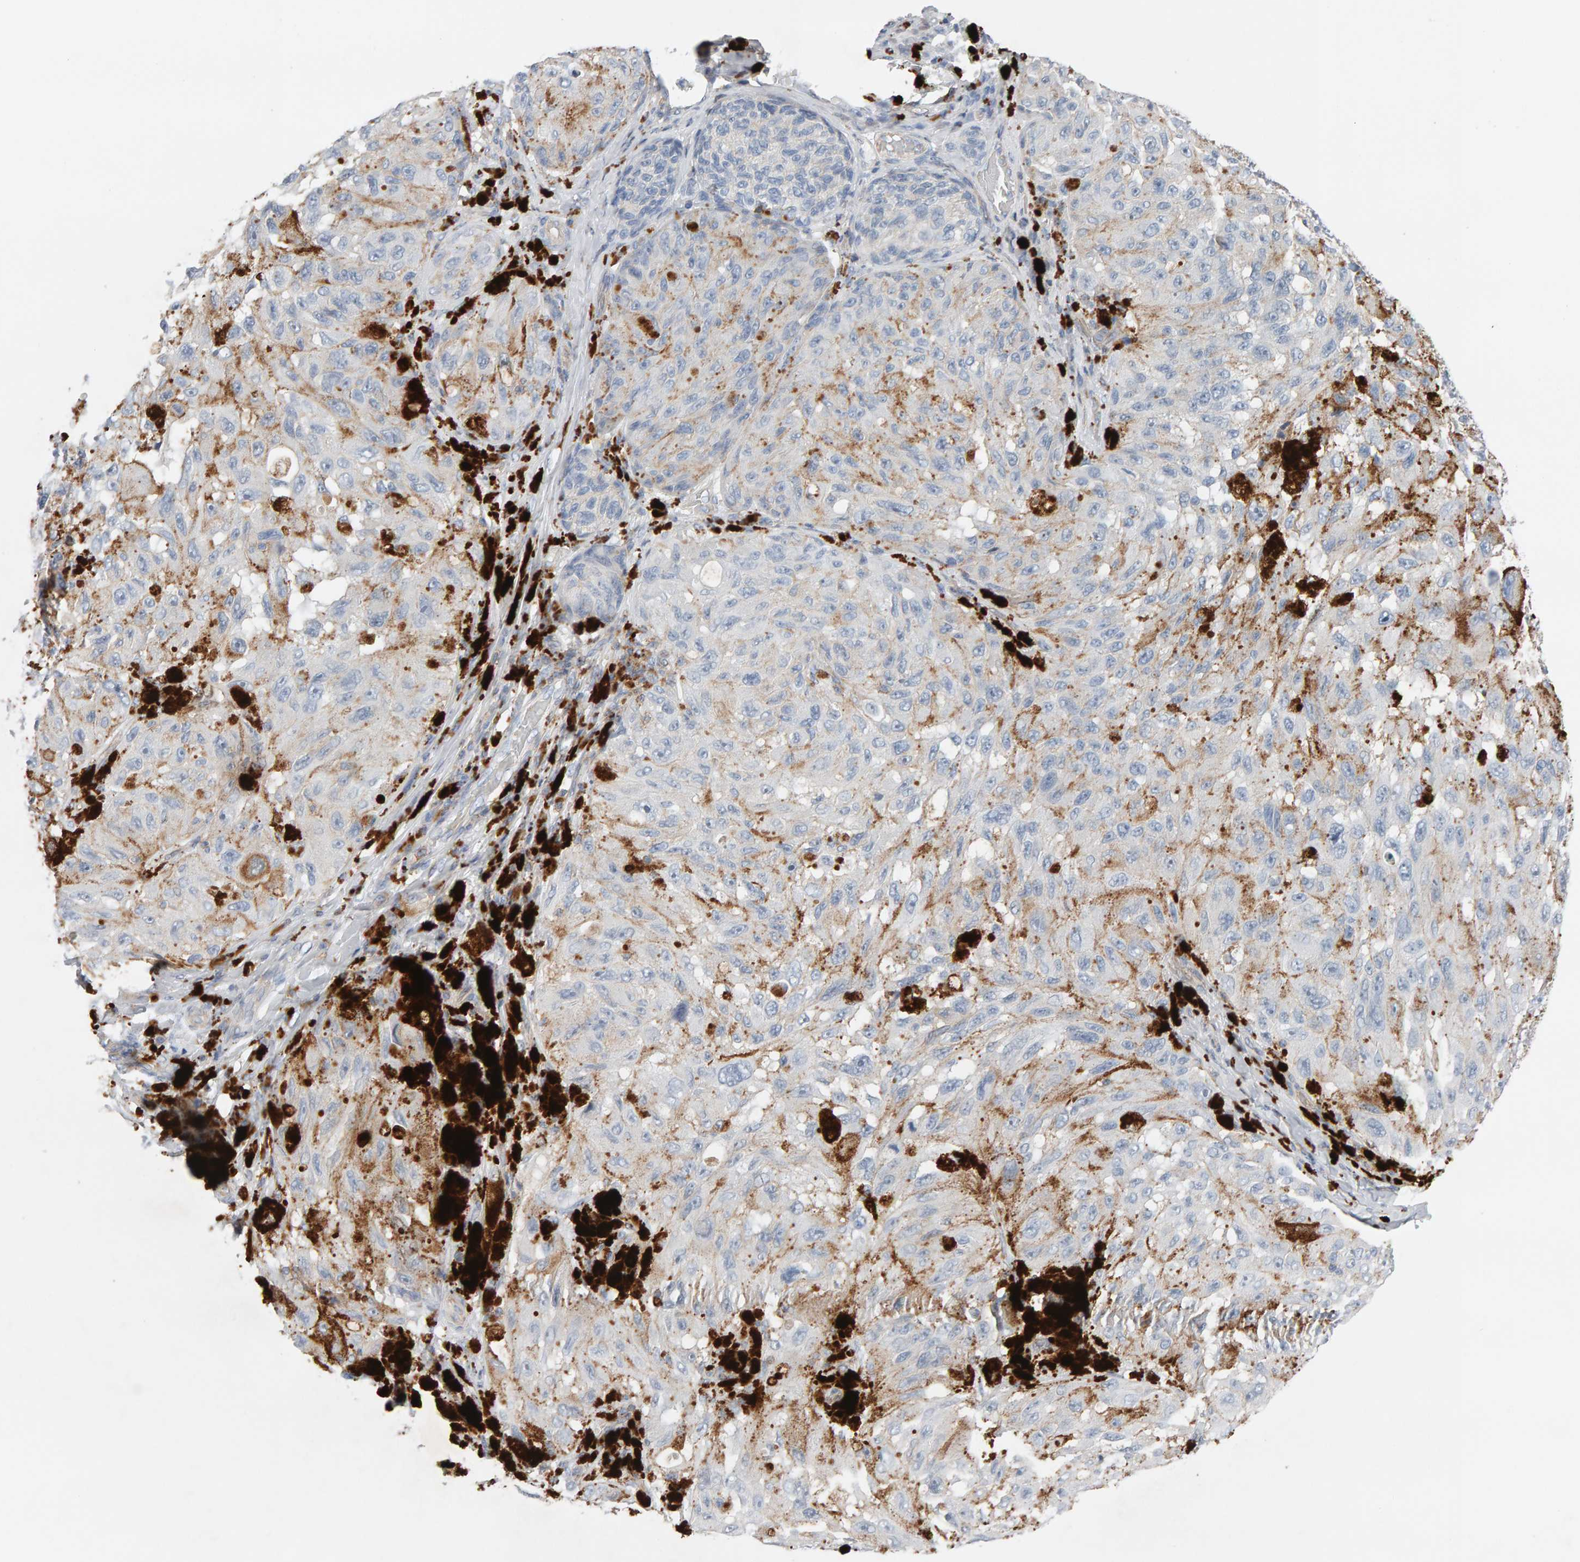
{"staining": {"intensity": "negative", "quantity": "none", "location": "none"}, "tissue": "melanoma", "cell_type": "Tumor cells", "image_type": "cancer", "snomed": [{"axis": "morphology", "description": "Malignant melanoma, NOS"}, {"axis": "topography", "description": "Skin"}], "caption": "Tumor cells show no significant protein positivity in malignant melanoma. (DAB (3,3'-diaminobenzidine) immunohistochemistry visualized using brightfield microscopy, high magnification).", "gene": "FYN", "patient": {"sex": "female", "age": 73}}